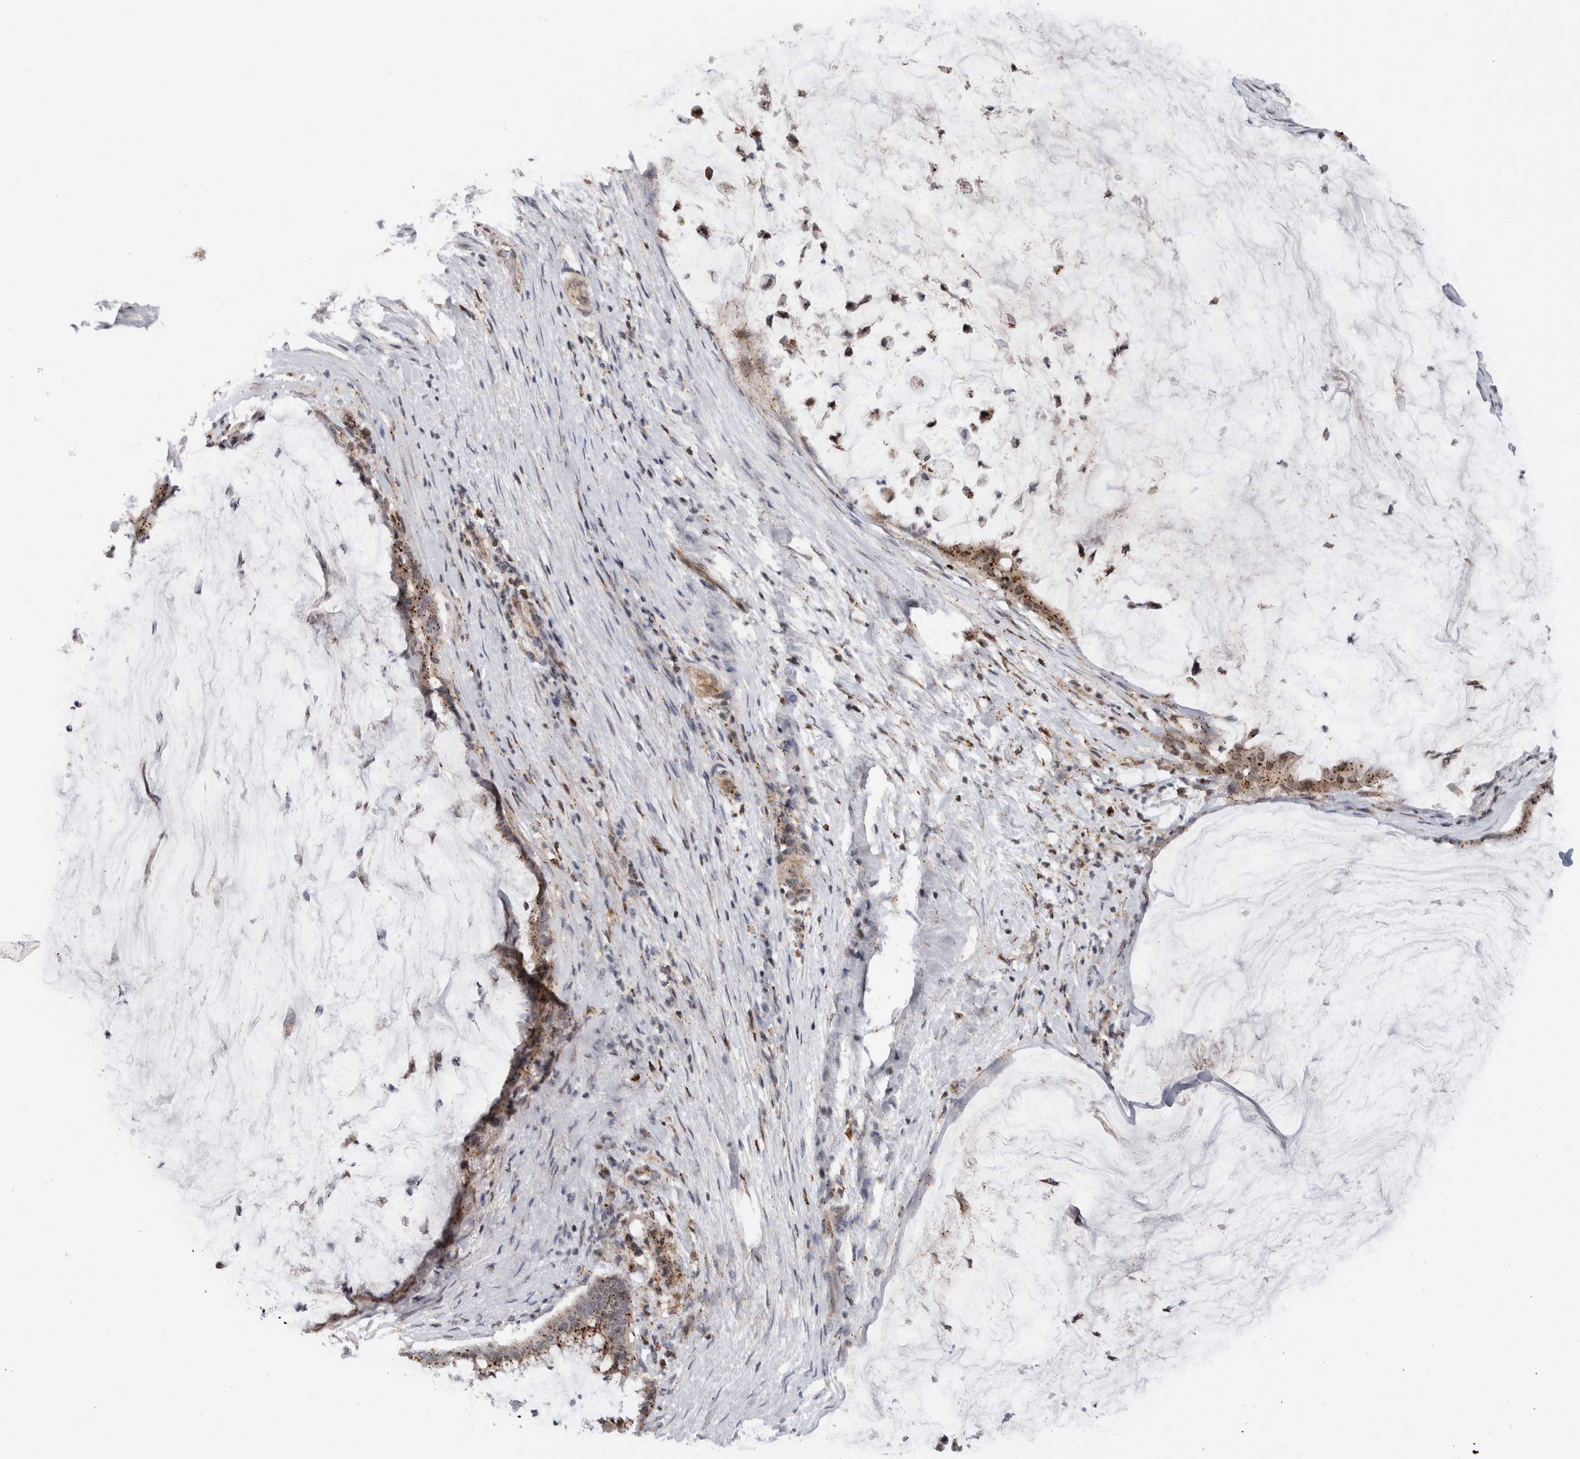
{"staining": {"intensity": "moderate", "quantity": ">75%", "location": "cytoplasmic/membranous"}, "tissue": "pancreatic cancer", "cell_type": "Tumor cells", "image_type": "cancer", "snomed": [{"axis": "morphology", "description": "Adenocarcinoma, NOS"}, {"axis": "topography", "description": "Pancreas"}], "caption": "Protein expression analysis of human adenocarcinoma (pancreatic) reveals moderate cytoplasmic/membranous positivity in approximately >75% of tumor cells. (DAB (3,3'-diaminobenzidine) = brown stain, brightfield microscopy at high magnification).", "gene": "MSL1", "patient": {"sex": "male", "age": 41}}